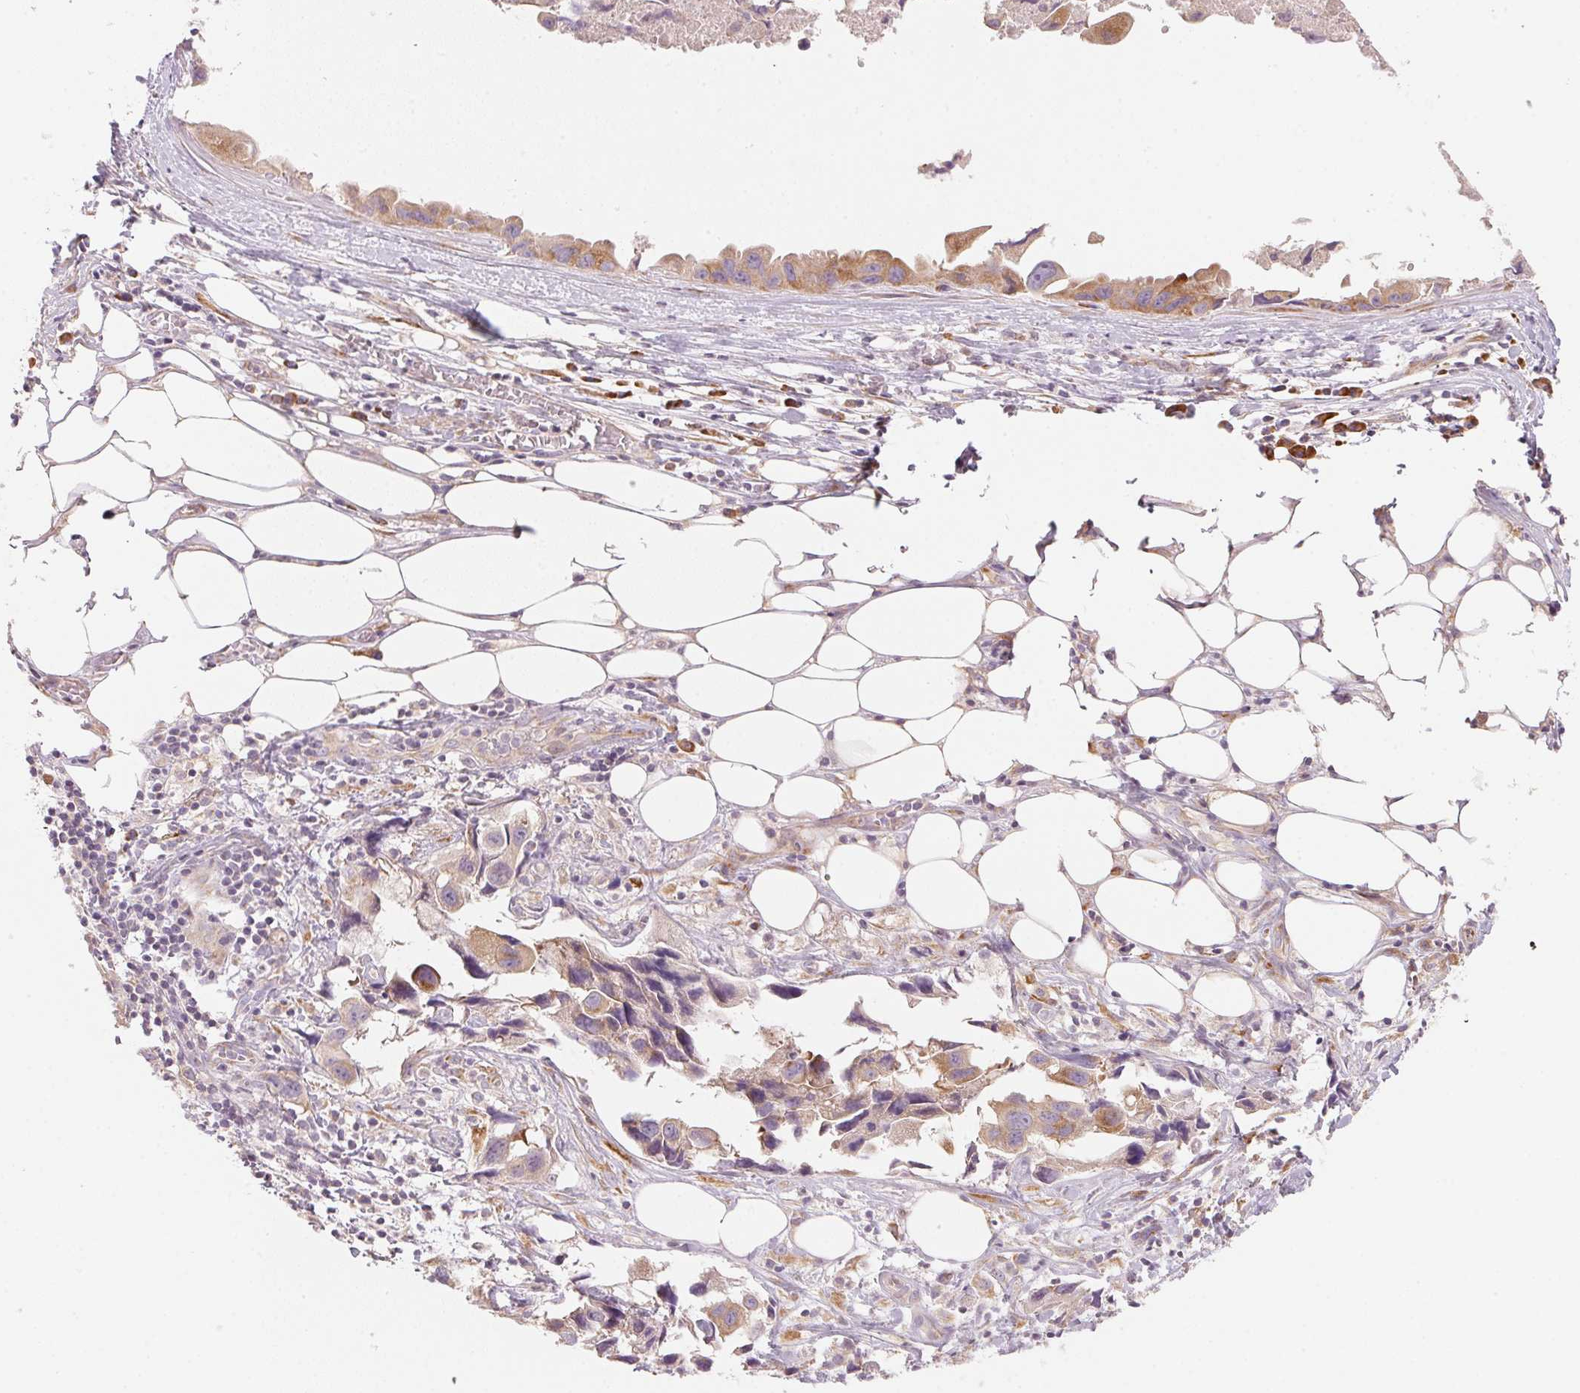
{"staining": {"intensity": "weak", "quantity": ">75%", "location": "cytoplasmic/membranous"}, "tissue": "lung cancer", "cell_type": "Tumor cells", "image_type": "cancer", "snomed": [{"axis": "morphology", "description": "Adenocarcinoma, NOS"}, {"axis": "topography", "description": "Lymph node"}, {"axis": "topography", "description": "Lung"}], "caption": "IHC (DAB) staining of human lung cancer demonstrates weak cytoplasmic/membranous protein positivity in approximately >75% of tumor cells.", "gene": "BLOC1S2", "patient": {"sex": "male", "age": 64}}